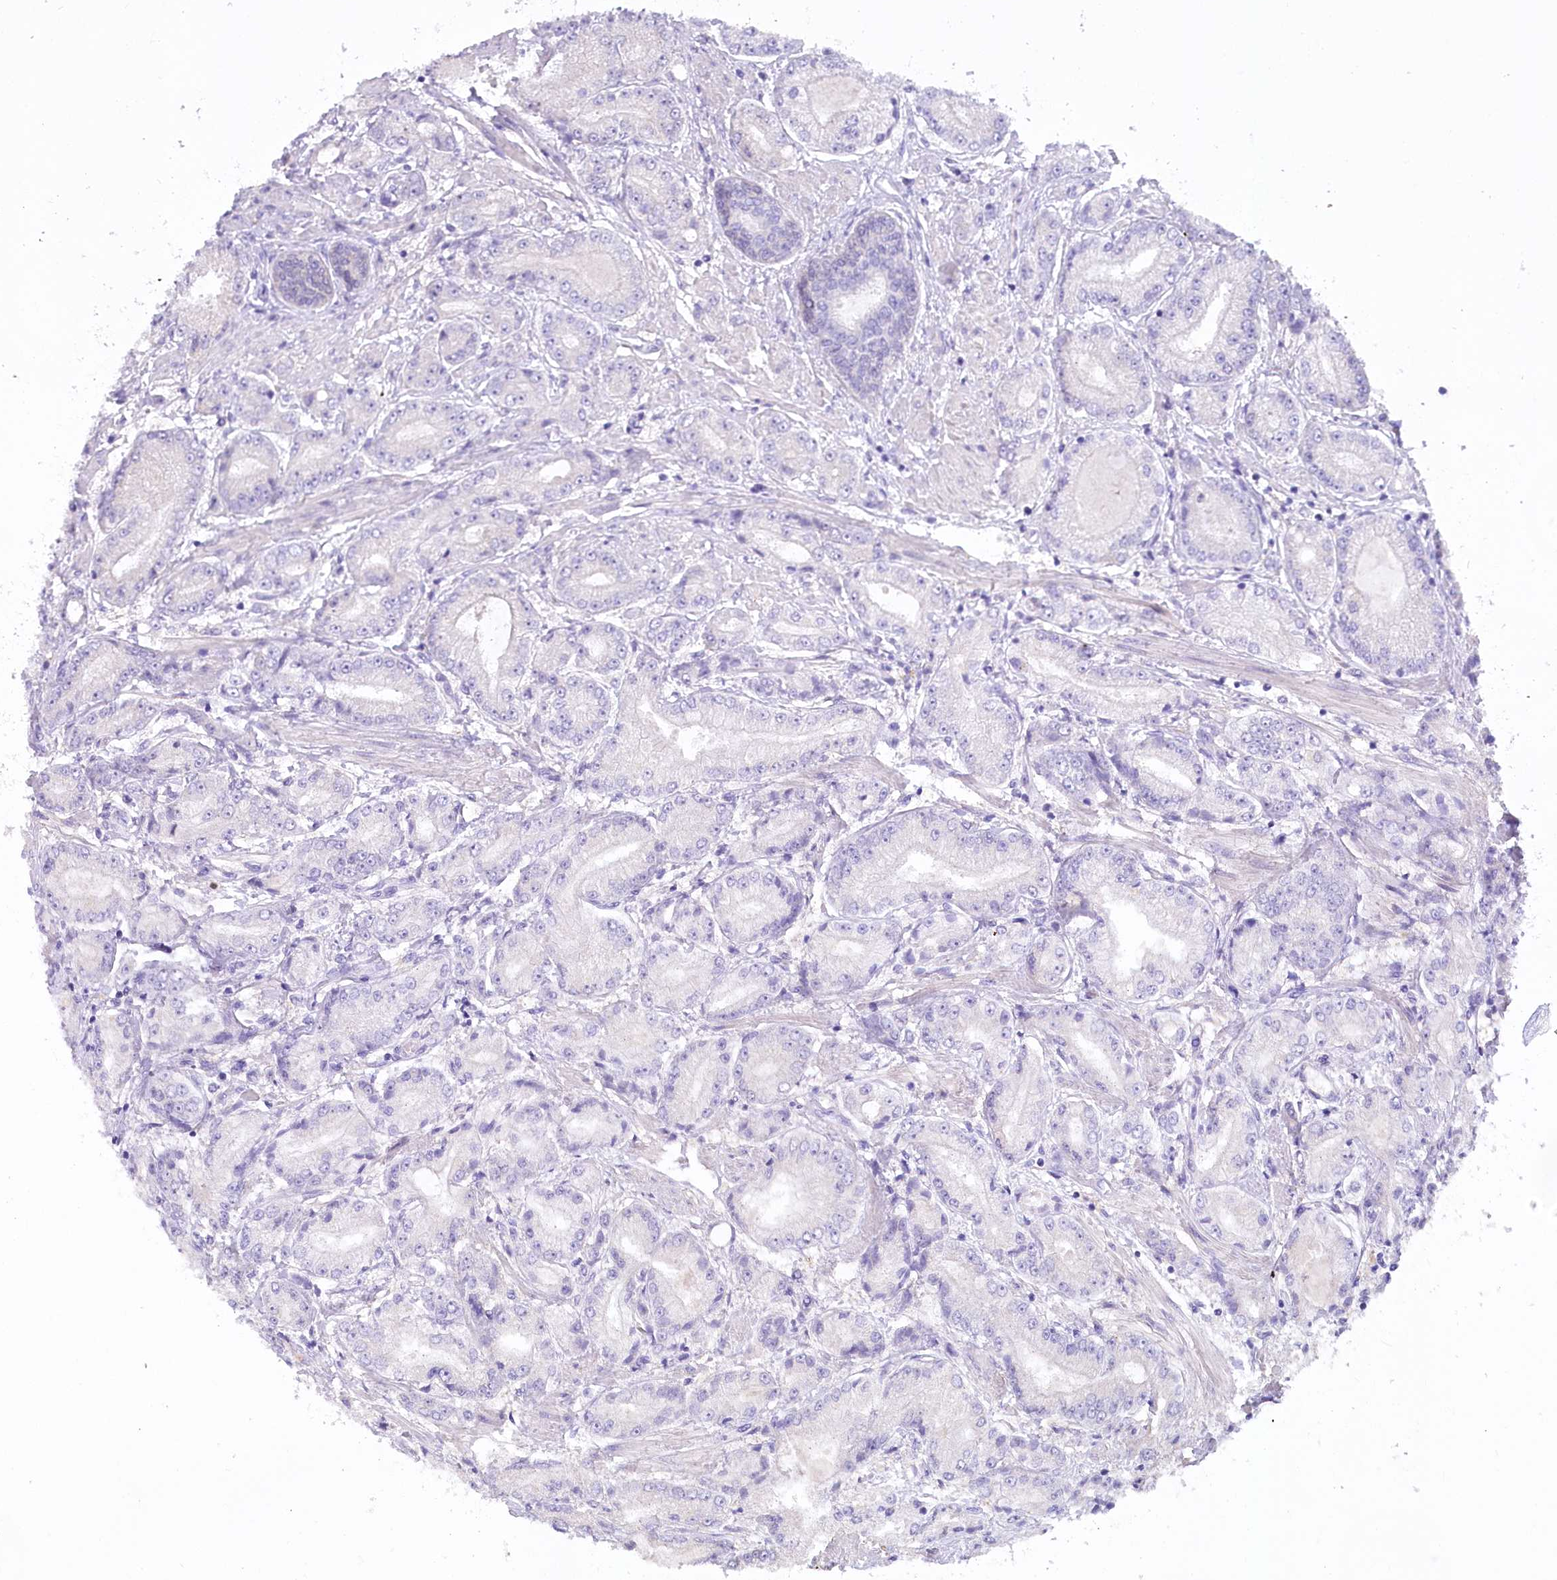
{"staining": {"intensity": "negative", "quantity": "none", "location": "none"}, "tissue": "prostate cancer", "cell_type": "Tumor cells", "image_type": "cancer", "snomed": [{"axis": "morphology", "description": "Adenocarcinoma, High grade"}, {"axis": "topography", "description": "Prostate"}], "caption": "Tumor cells are negative for brown protein staining in prostate cancer (adenocarcinoma (high-grade)). (IHC, brightfield microscopy, high magnification).", "gene": "MYOZ1", "patient": {"sex": "male", "age": 59}}